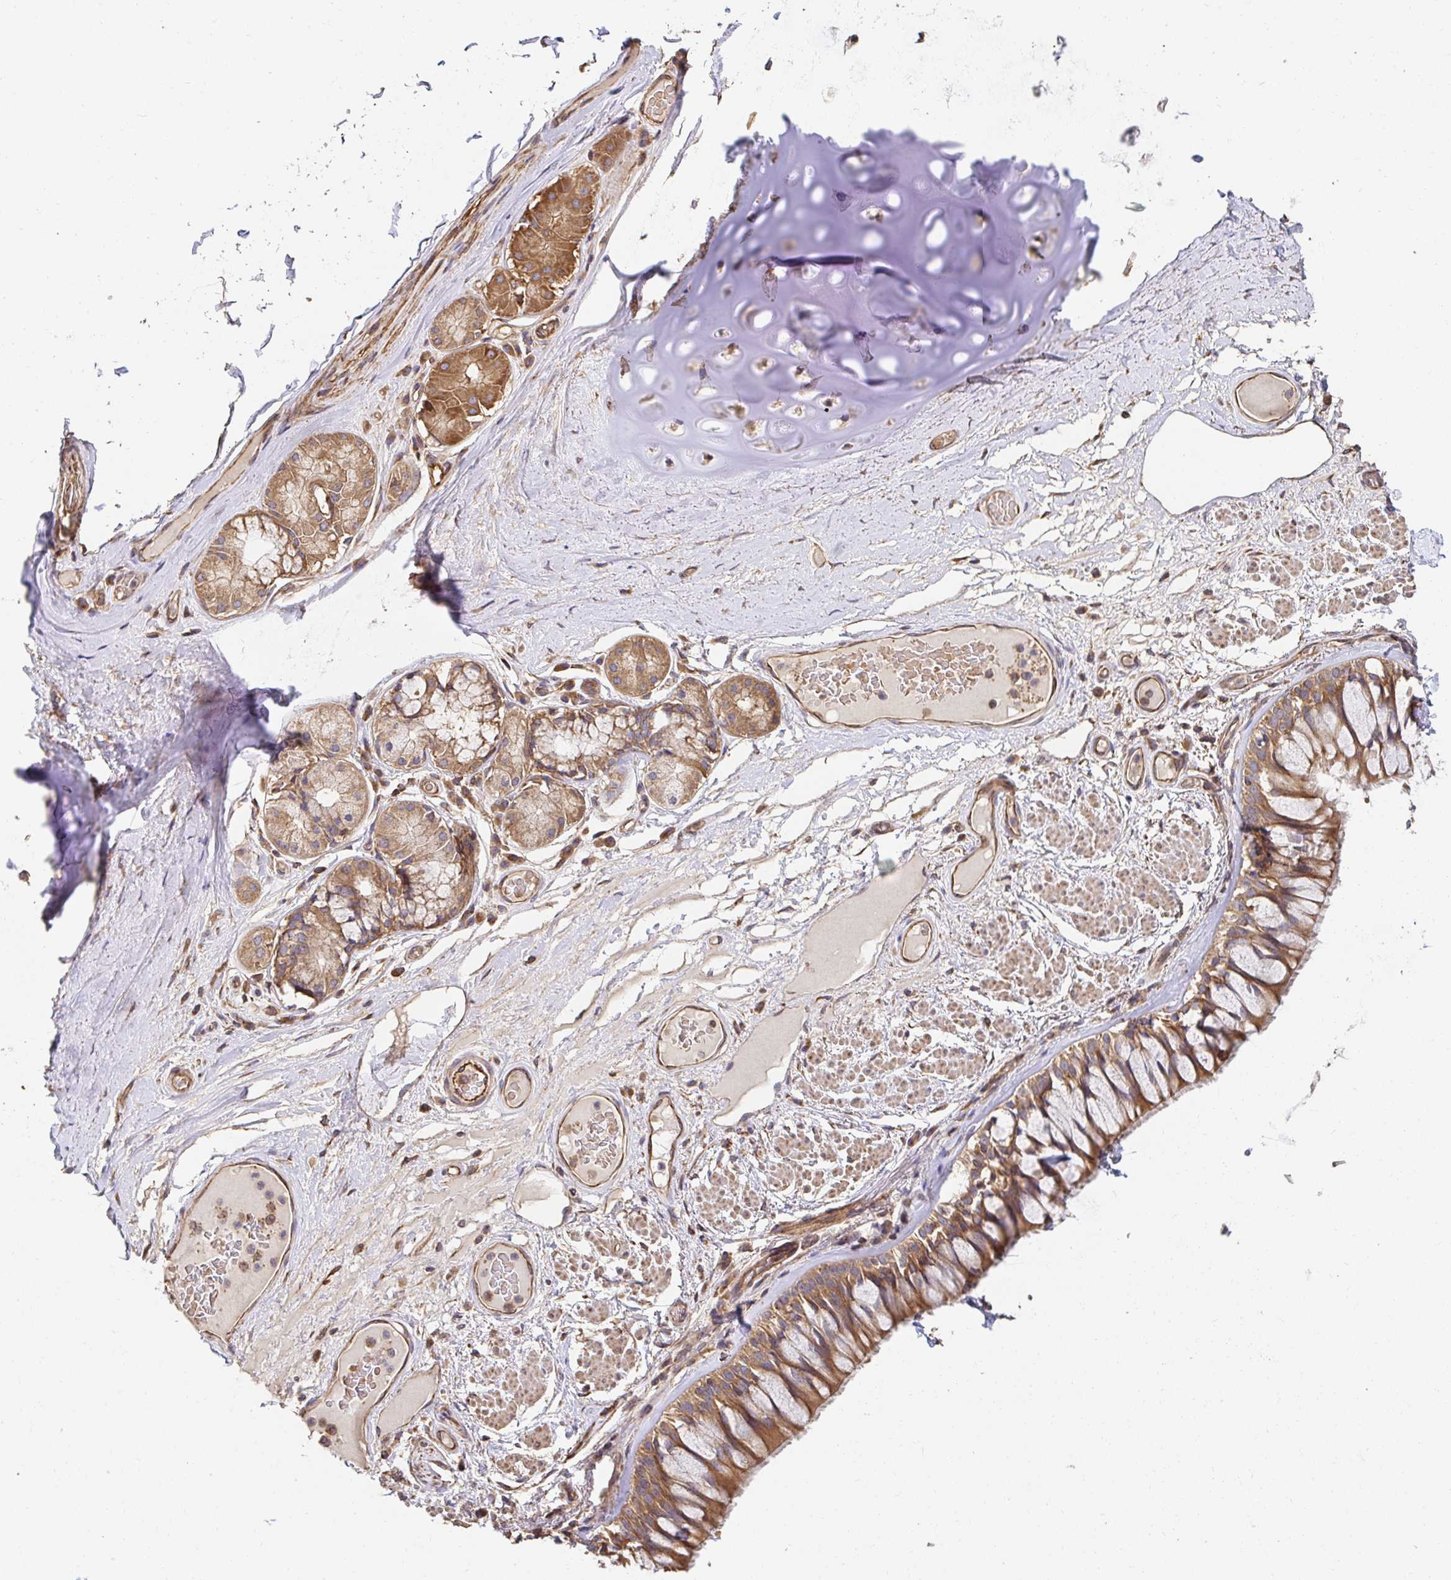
{"staining": {"intensity": "weak", "quantity": "<25%", "location": "cytoplasmic/membranous"}, "tissue": "adipose tissue", "cell_type": "Adipocytes", "image_type": "normal", "snomed": [{"axis": "morphology", "description": "Normal tissue, NOS"}, {"axis": "topography", "description": "Cartilage tissue"}, {"axis": "topography", "description": "Bronchus"}], "caption": "Immunohistochemistry photomicrograph of normal adipose tissue: adipose tissue stained with DAB (3,3'-diaminobenzidine) demonstrates no significant protein positivity in adipocytes.", "gene": "APBB1", "patient": {"sex": "male", "age": 64}}